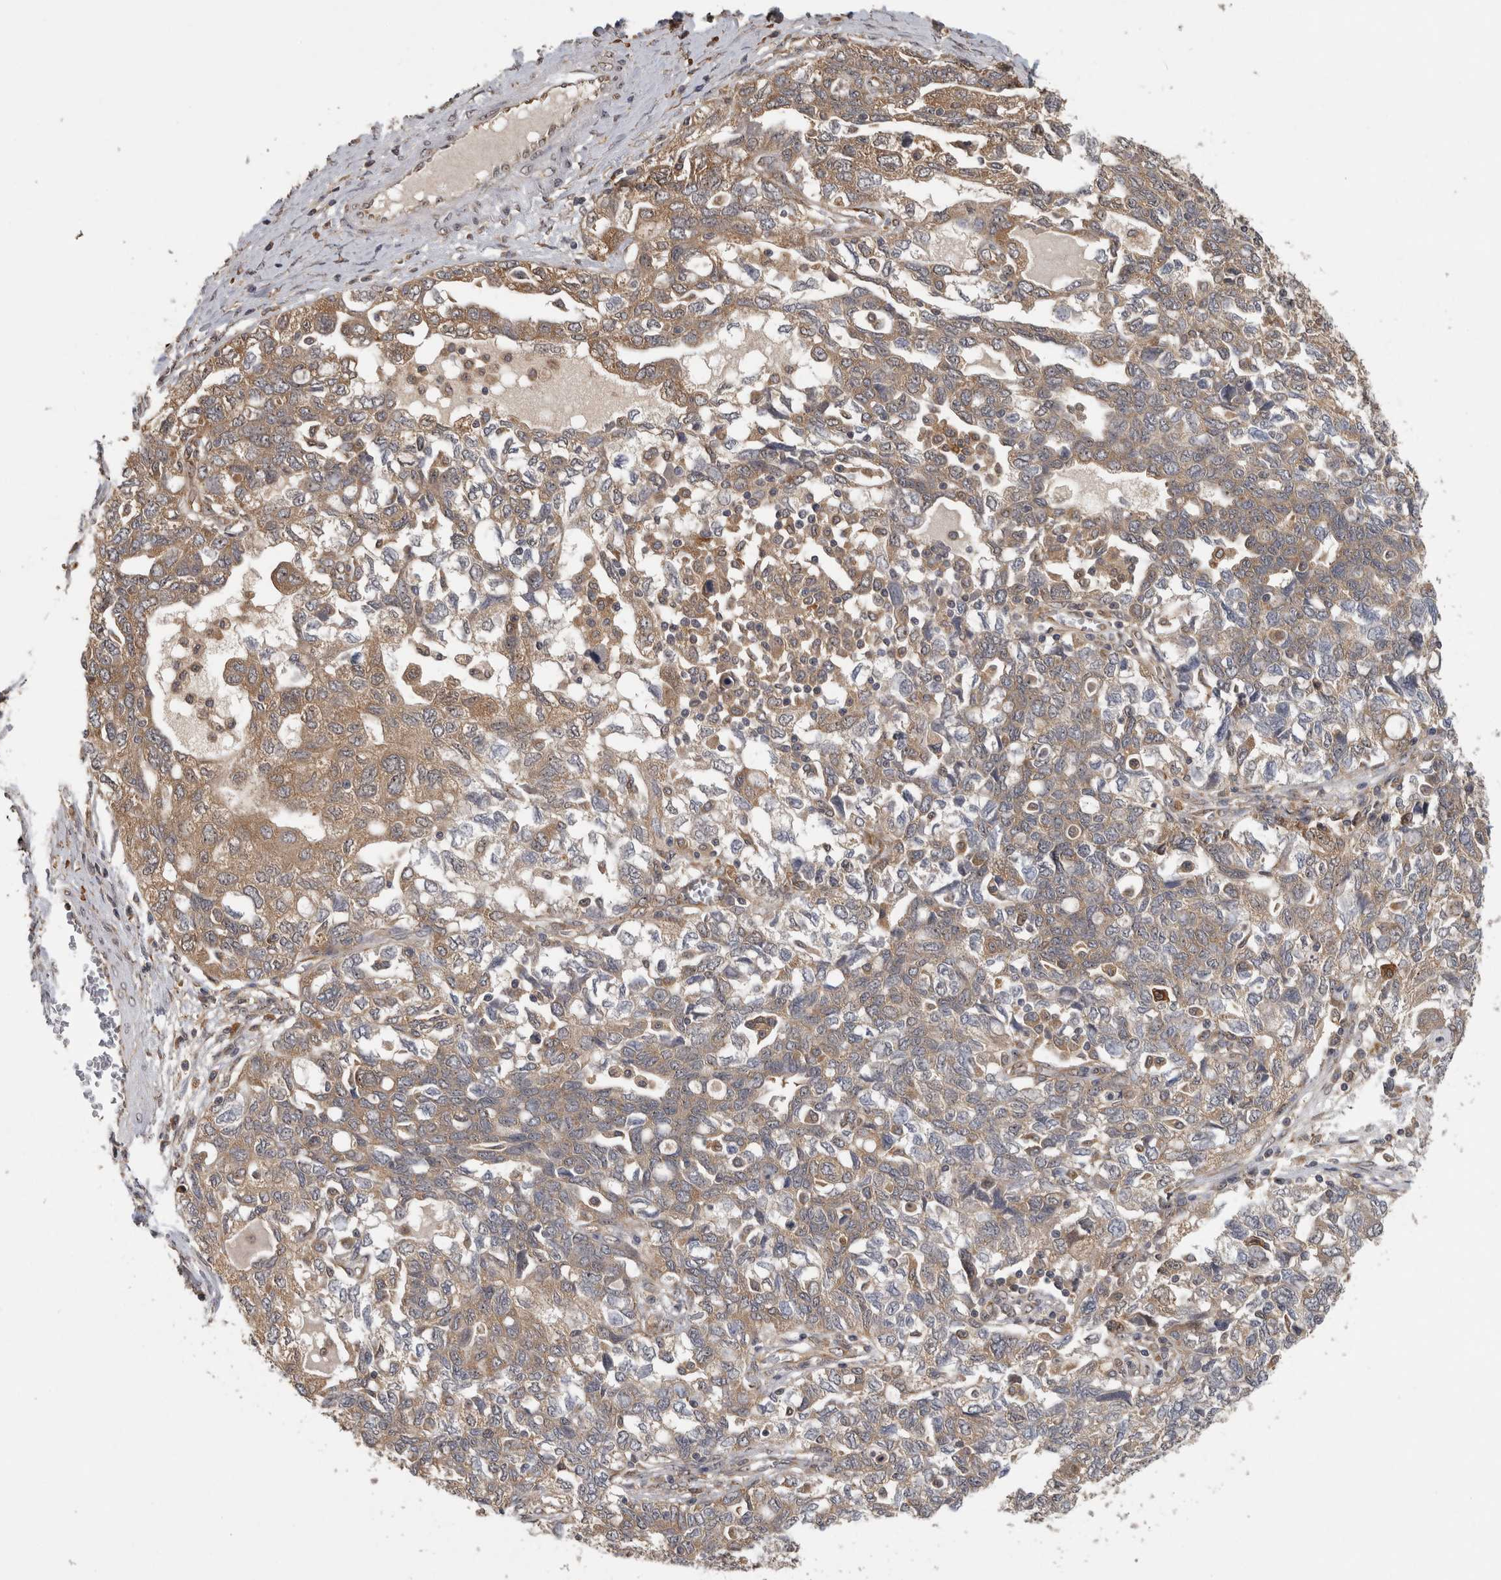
{"staining": {"intensity": "moderate", "quantity": ">75%", "location": "cytoplasmic/membranous"}, "tissue": "ovarian cancer", "cell_type": "Tumor cells", "image_type": "cancer", "snomed": [{"axis": "morphology", "description": "Carcinoma, NOS"}, {"axis": "morphology", "description": "Cystadenocarcinoma, serous, NOS"}, {"axis": "topography", "description": "Ovary"}], "caption": "IHC micrograph of carcinoma (ovarian) stained for a protein (brown), which reveals medium levels of moderate cytoplasmic/membranous expression in approximately >75% of tumor cells.", "gene": "ATXN2", "patient": {"sex": "female", "age": 69}}